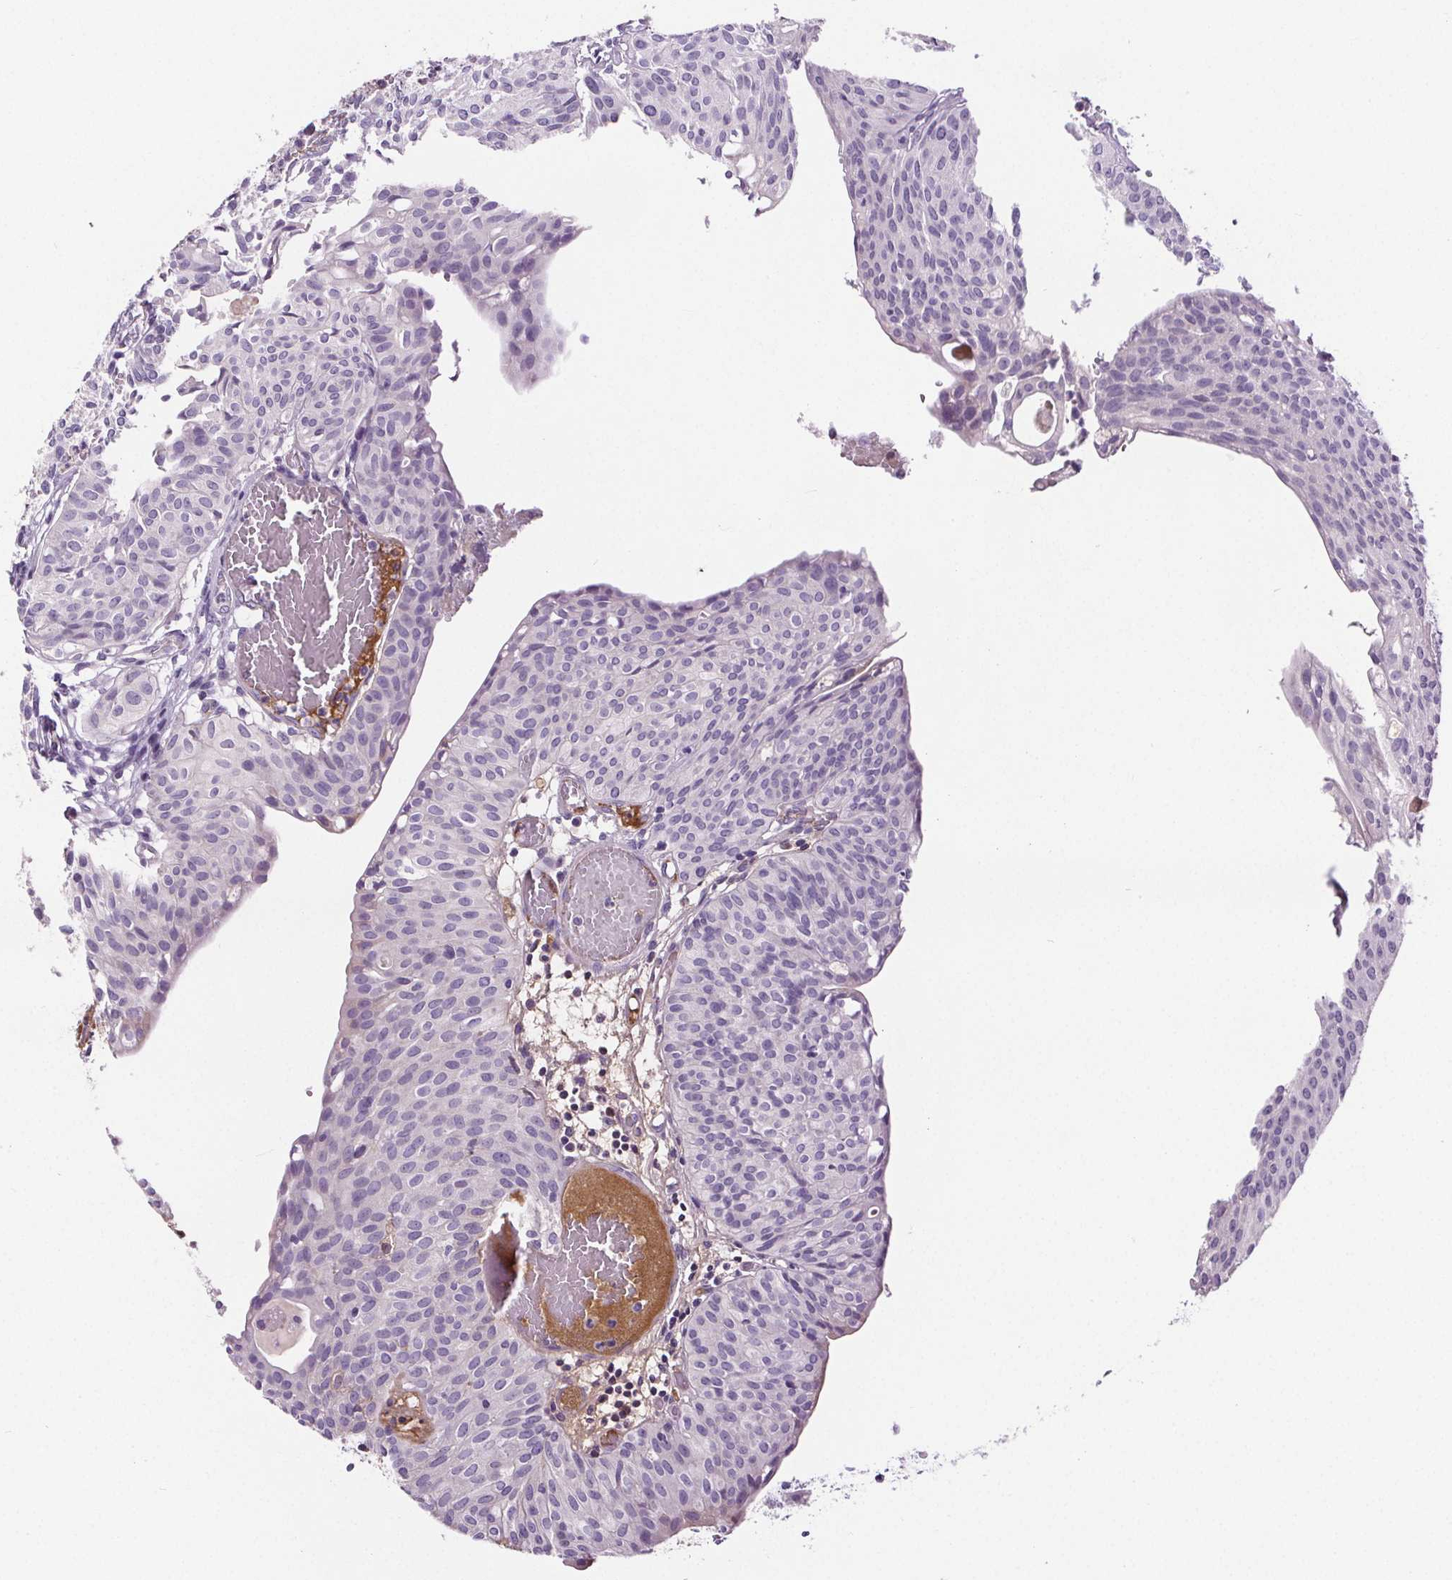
{"staining": {"intensity": "negative", "quantity": "none", "location": "none"}, "tissue": "urothelial cancer", "cell_type": "Tumor cells", "image_type": "cancer", "snomed": [{"axis": "morphology", "description": "Urothelial carcinoma, High grade"}, {"axis": "topography", "description": "Urinary bladder"}], "caption": "A high-resolution micrograph shows immunohistochemistry (IHC) staining of urothelial cancer, which reveals no significant staining in tumor cells.", "gene": "CD5L", "patient": {"sex": "male", "age": 57}}